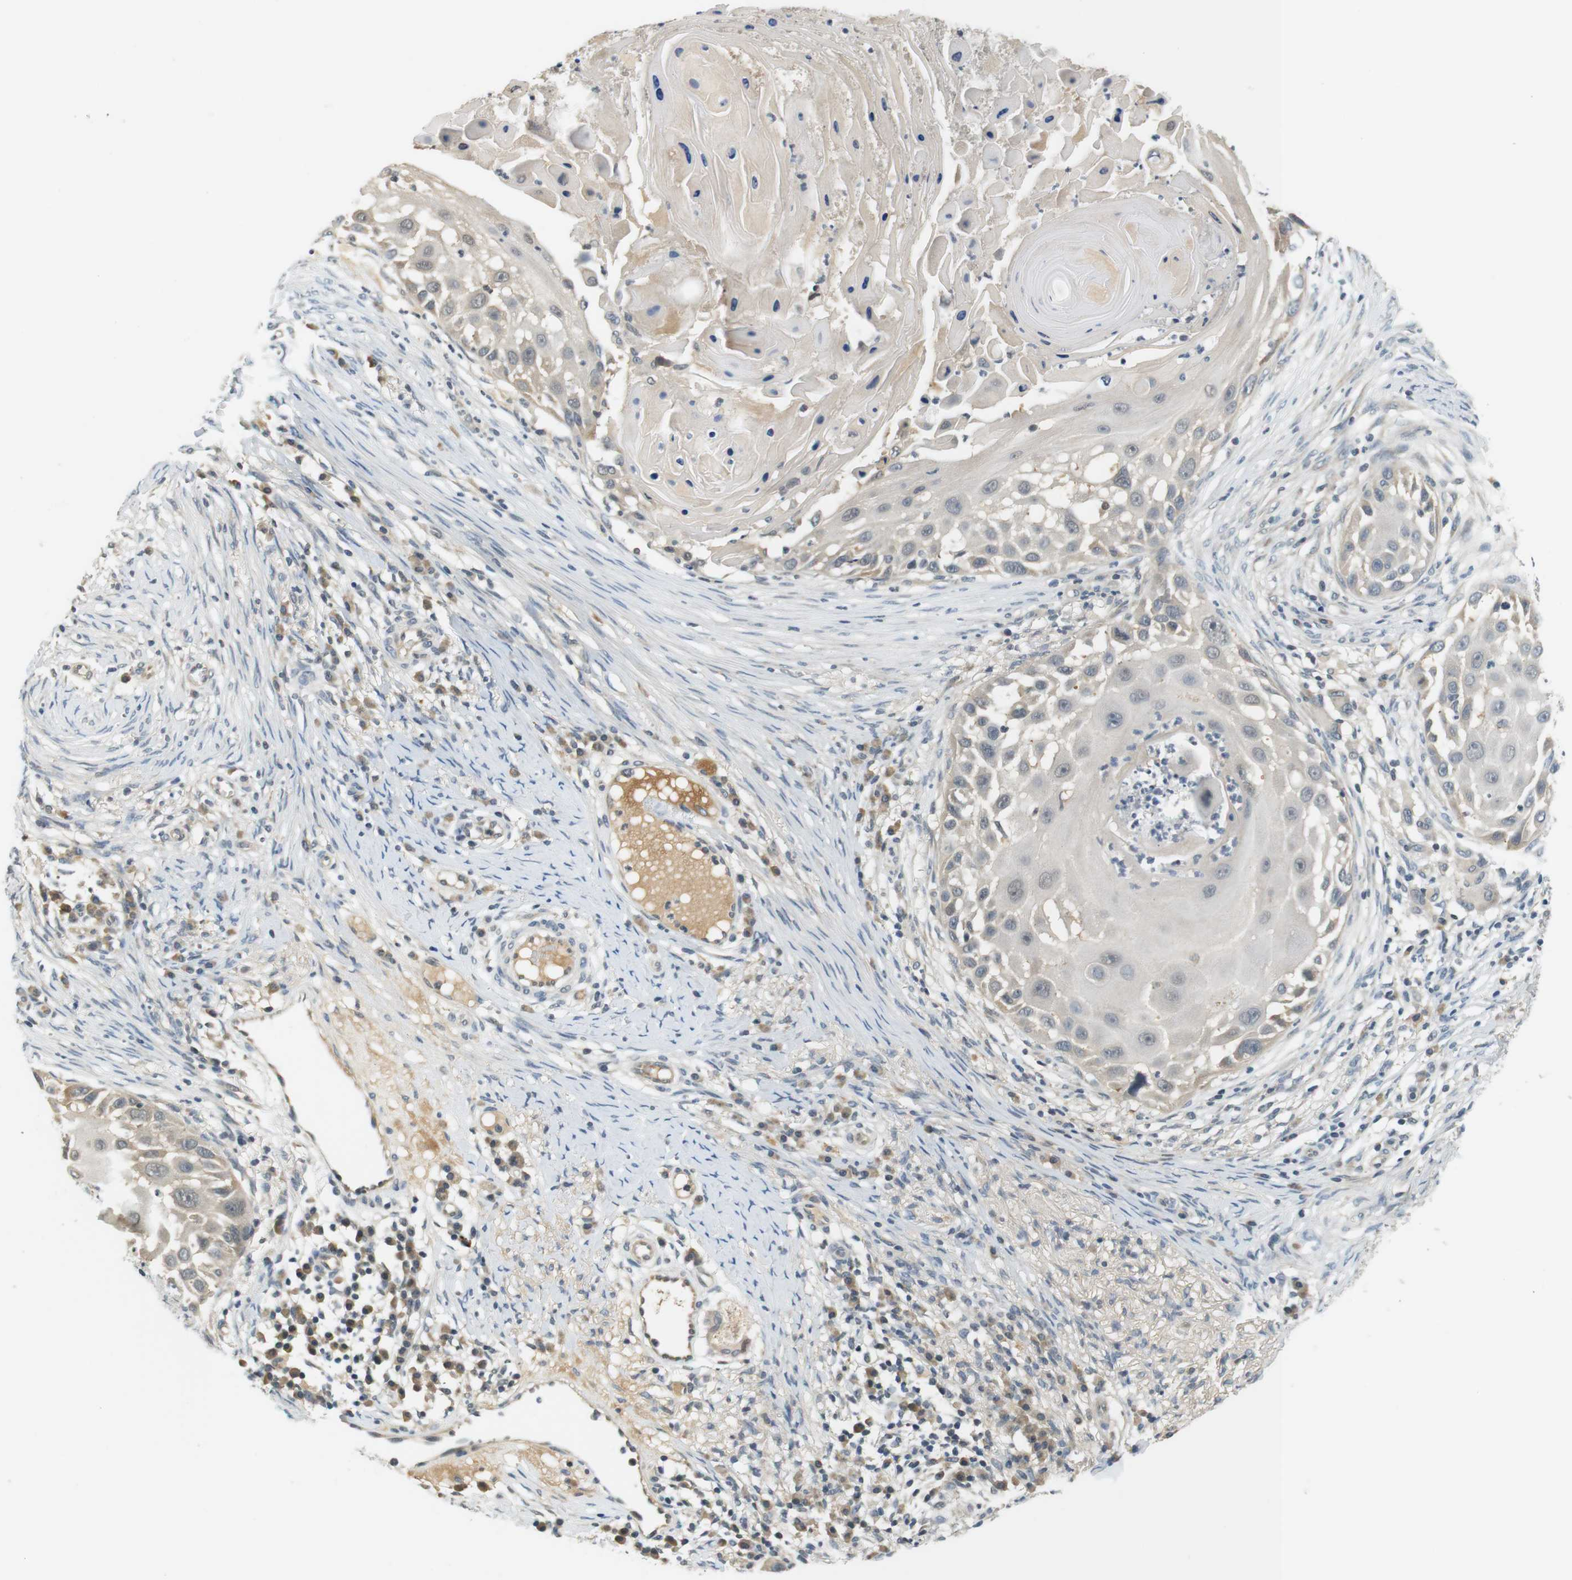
{"staining": {"intensity": "negative", "quantity": "none", "location": "none"}, "tissue": "skin cancer", "cell_type": "Tumor cells", "image_type": "cancer", "snomed": [{"axis": "morphology", "description": "Squamous cell carcinoma, NOS"}, {"axis": "topography", "description": "Skin"}], "caption": "IHC image of neoplastic tissue: human skin cancer stained with DAB displays no significant protein positivity in tumor cells.", "gene": "WNT7A", "patient": {"sex": "female", "age": 44}}